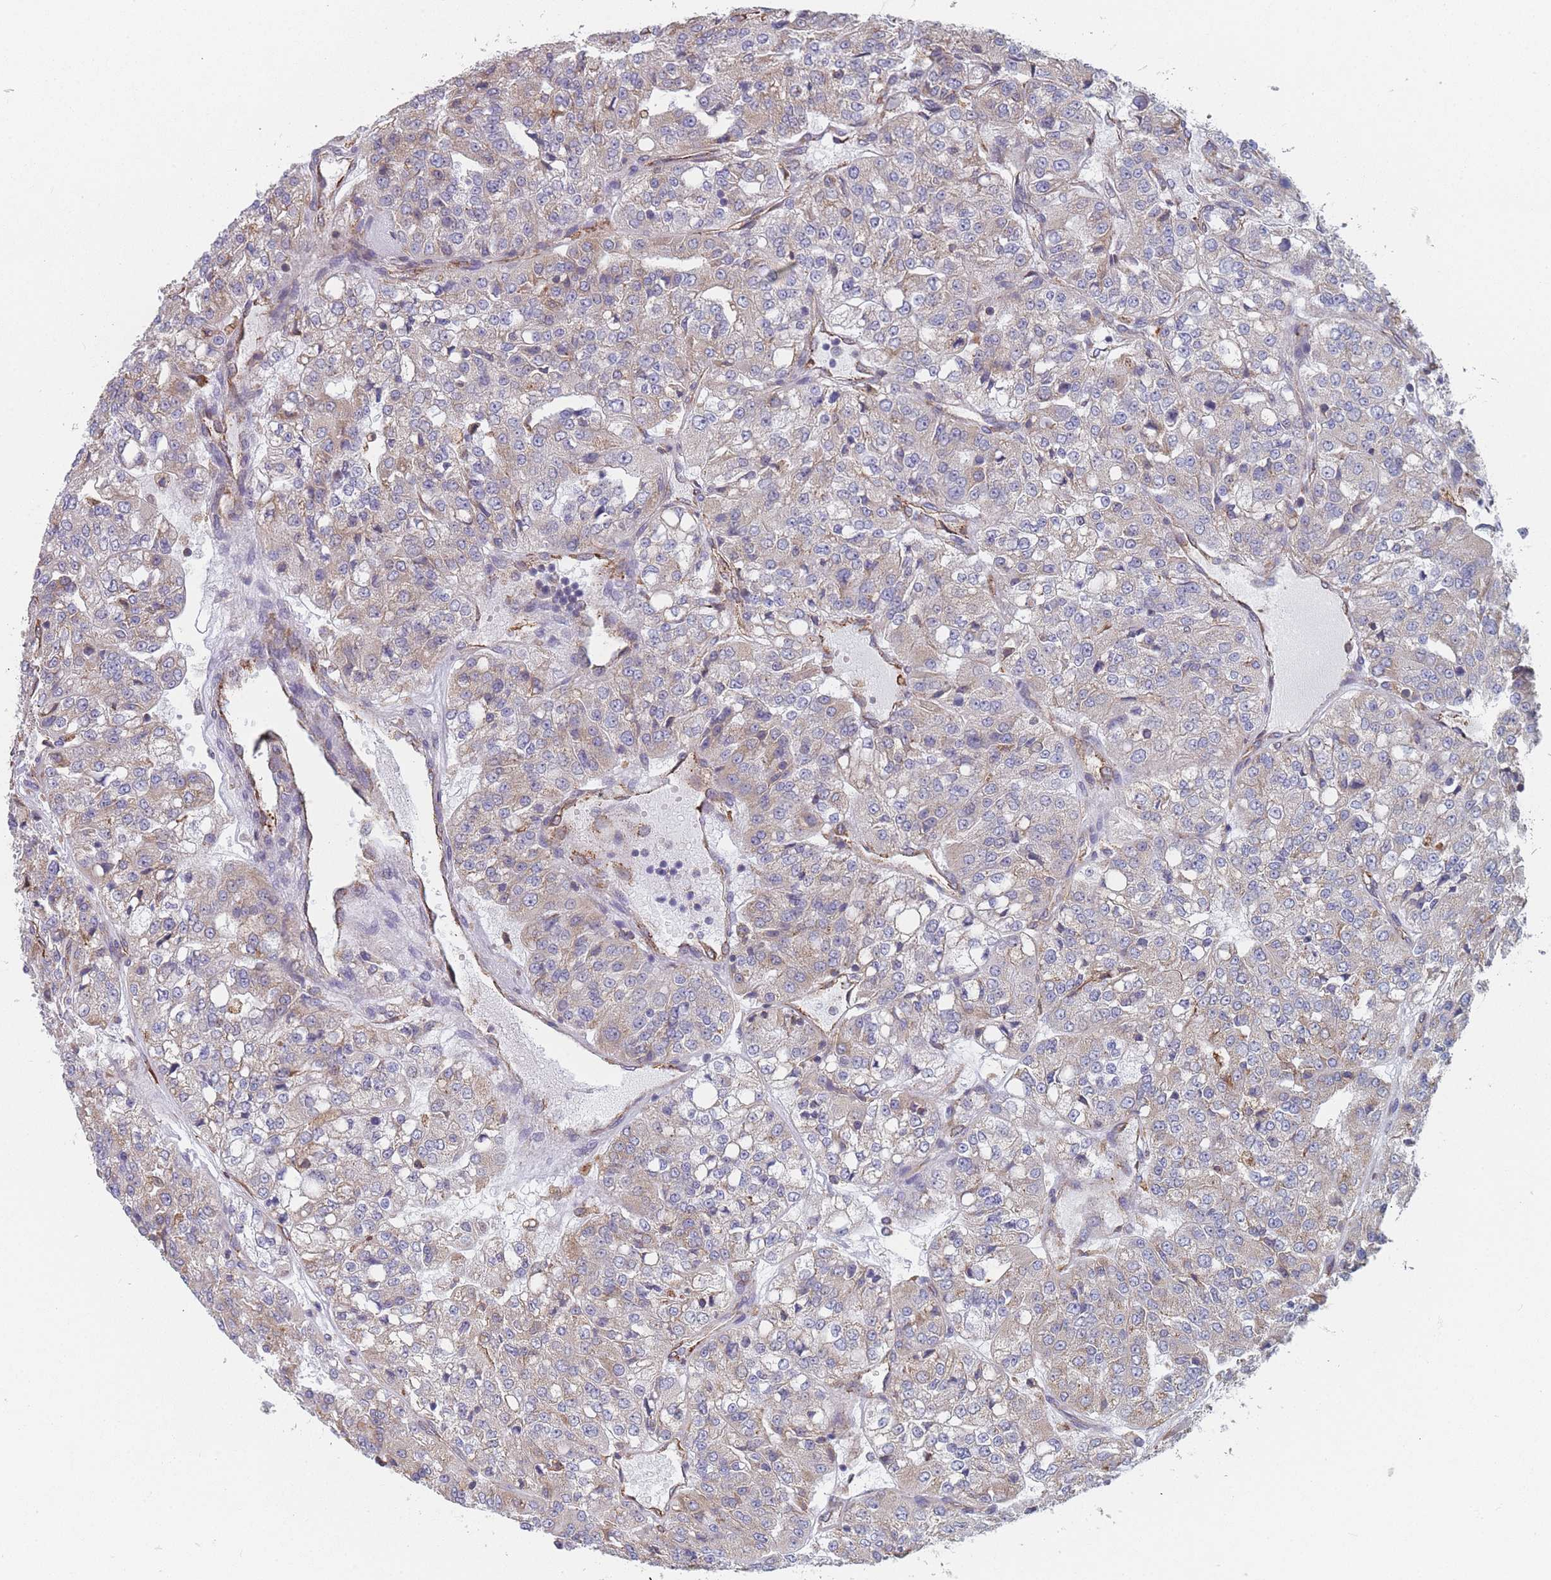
{"staining": {"intensity": "weak", "quantity": "25%-75%", "location": "cytoplasmic/membranous"}, "tissue": "renal cancer", "cell_type": "Tumor cells", "image_type": "cancer", "snomed": [{"axis": "morphology", "description": "Adenocarcinoma, NOS"}, {"axis": "topography", "description": "Kidney"}], "caption": "Protein expression analysis of renal cancer (adenocarcinoma) shows weak cytoplasmic/membranous staining in approximately 25%-75% of tumor cells.", "gene": "OR7C2", "patient": {"sex": "female", "age": 63}}